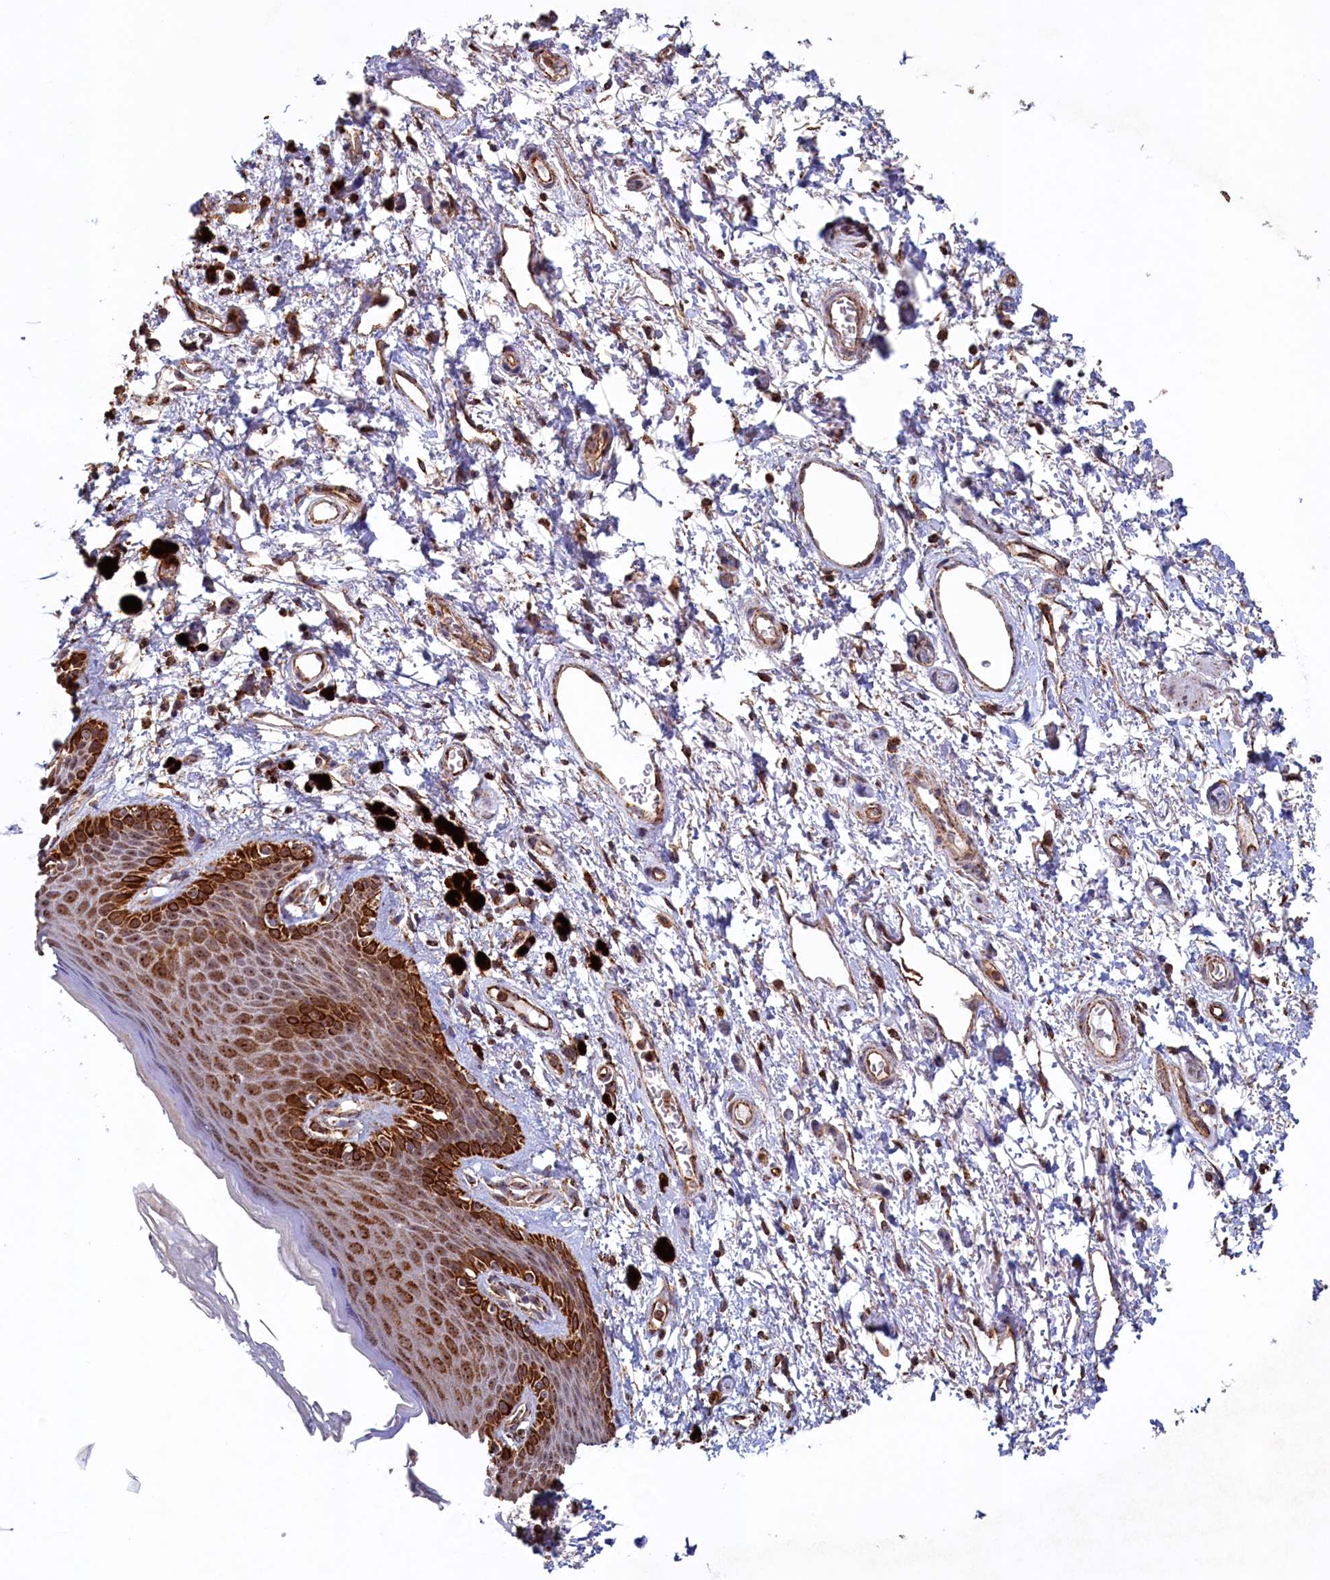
{"staining": {"intensity": "strong", "quantity": ">75%", "location": "cytoplasmic/membranous,nuclear"}, "tissue": "skin", "cell_type": "Epidermal cells", "image_type": "normal", "snomed": [{"axis": "morphology", "description": "Normal tissue, NOS"}, {"axis": "topography", "description": "Anal"}], "caption": "Brown immunohistochemical staining in normal human skin reveals strong cytoplasmic/membranous,nuclear positivity in approximately >75% of epidermal cells.", "gene": "UBE3B", "patient": {"sex": "female", "age": 46}}